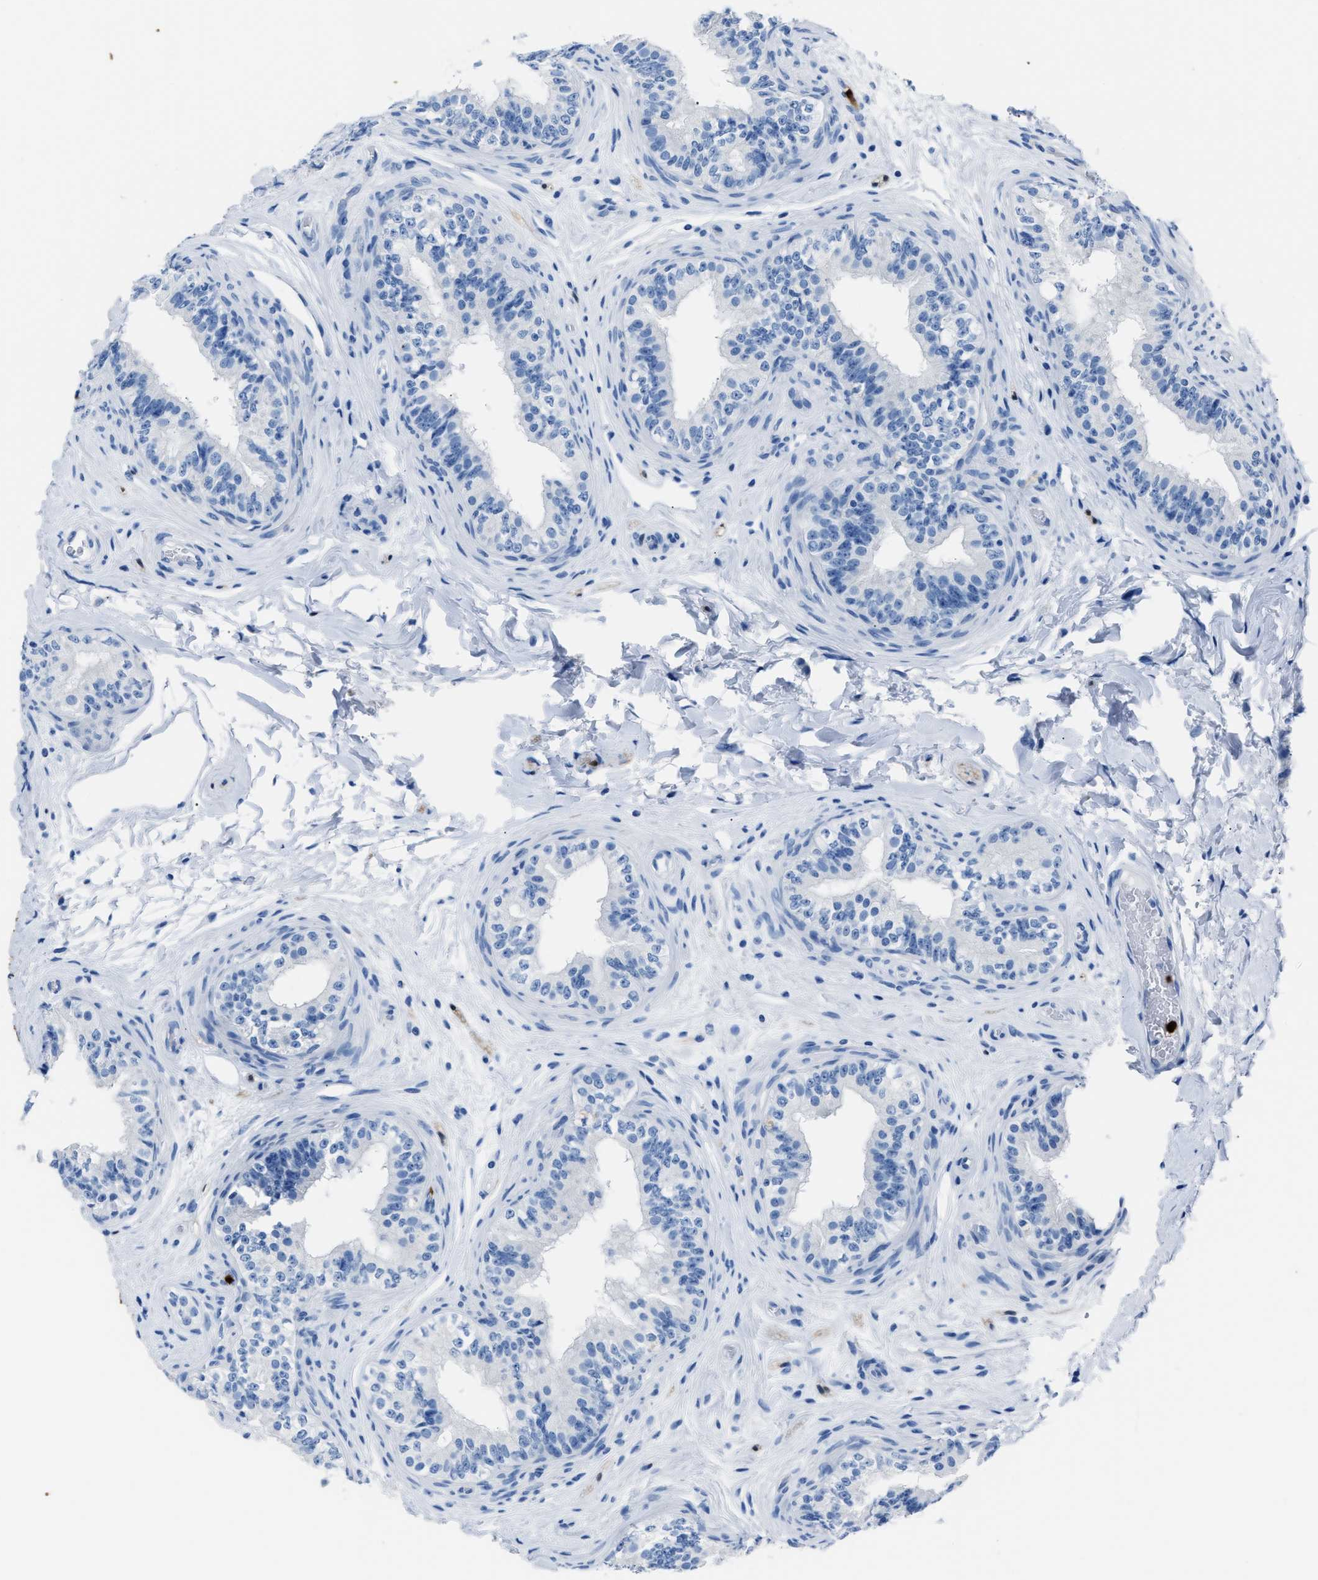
{"staining": {"intensity": "negative", "quantity": "none", "location": "none"}, "tissue": "epididymis", "cell_type": "Glandular cells", "image_type": "normal", "snomed": [{"axis": "morphology", "description": "Normal tissue, NOS"}, {"axis": "topography", "description": "Testis"}, {"axis": "topography", "description": "Epididymis"}], "caption": "IHC photomicrograph of unremarkable human epididymis stained for a protein (brown), which displays no positivity in glandular cells.", "gene": "S100P", "patient": {"sex": "male", "age": 36}}